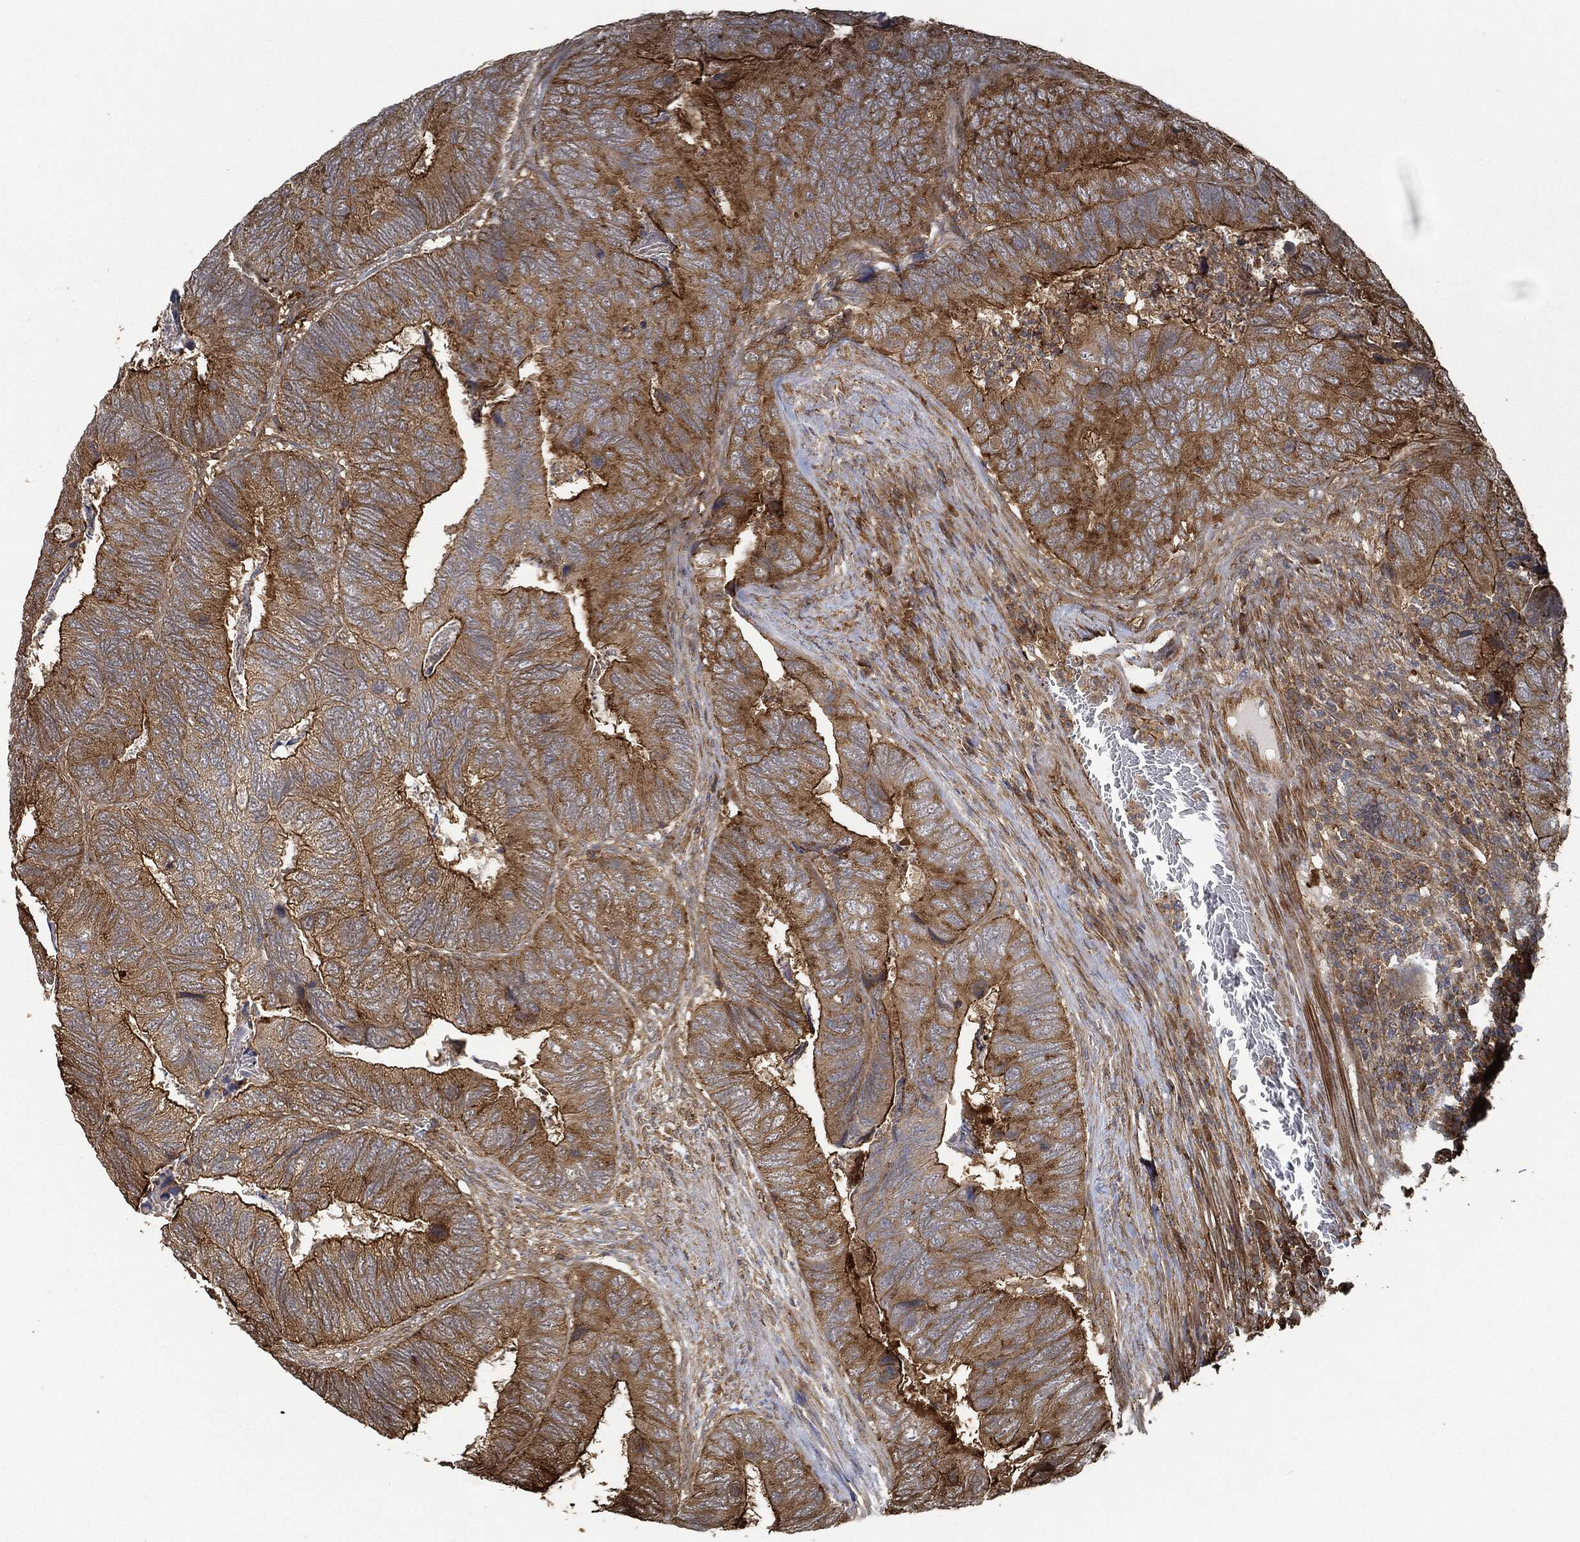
{"staining": {"intensity": "strong", "quantity": ">75%", "location": "cytoplasmic/membranous"}, "tissue": "colorectal cancer", "cell_type": "Tumor cells", "image_type": "cancer", "snomed": [{"axis": "morphology", "description": "Adenocarcinoma, NOS"}, {"axis": "topography", "description": "Colon"}], "caption": "Strong cytoplasmic/membranous protein positivity is seen in approximately >75% of tumor cells in colorectal cancer (adenocarcinoma).", "gene": "TPT1", "patient": {"sex": "female", "age": 67}}